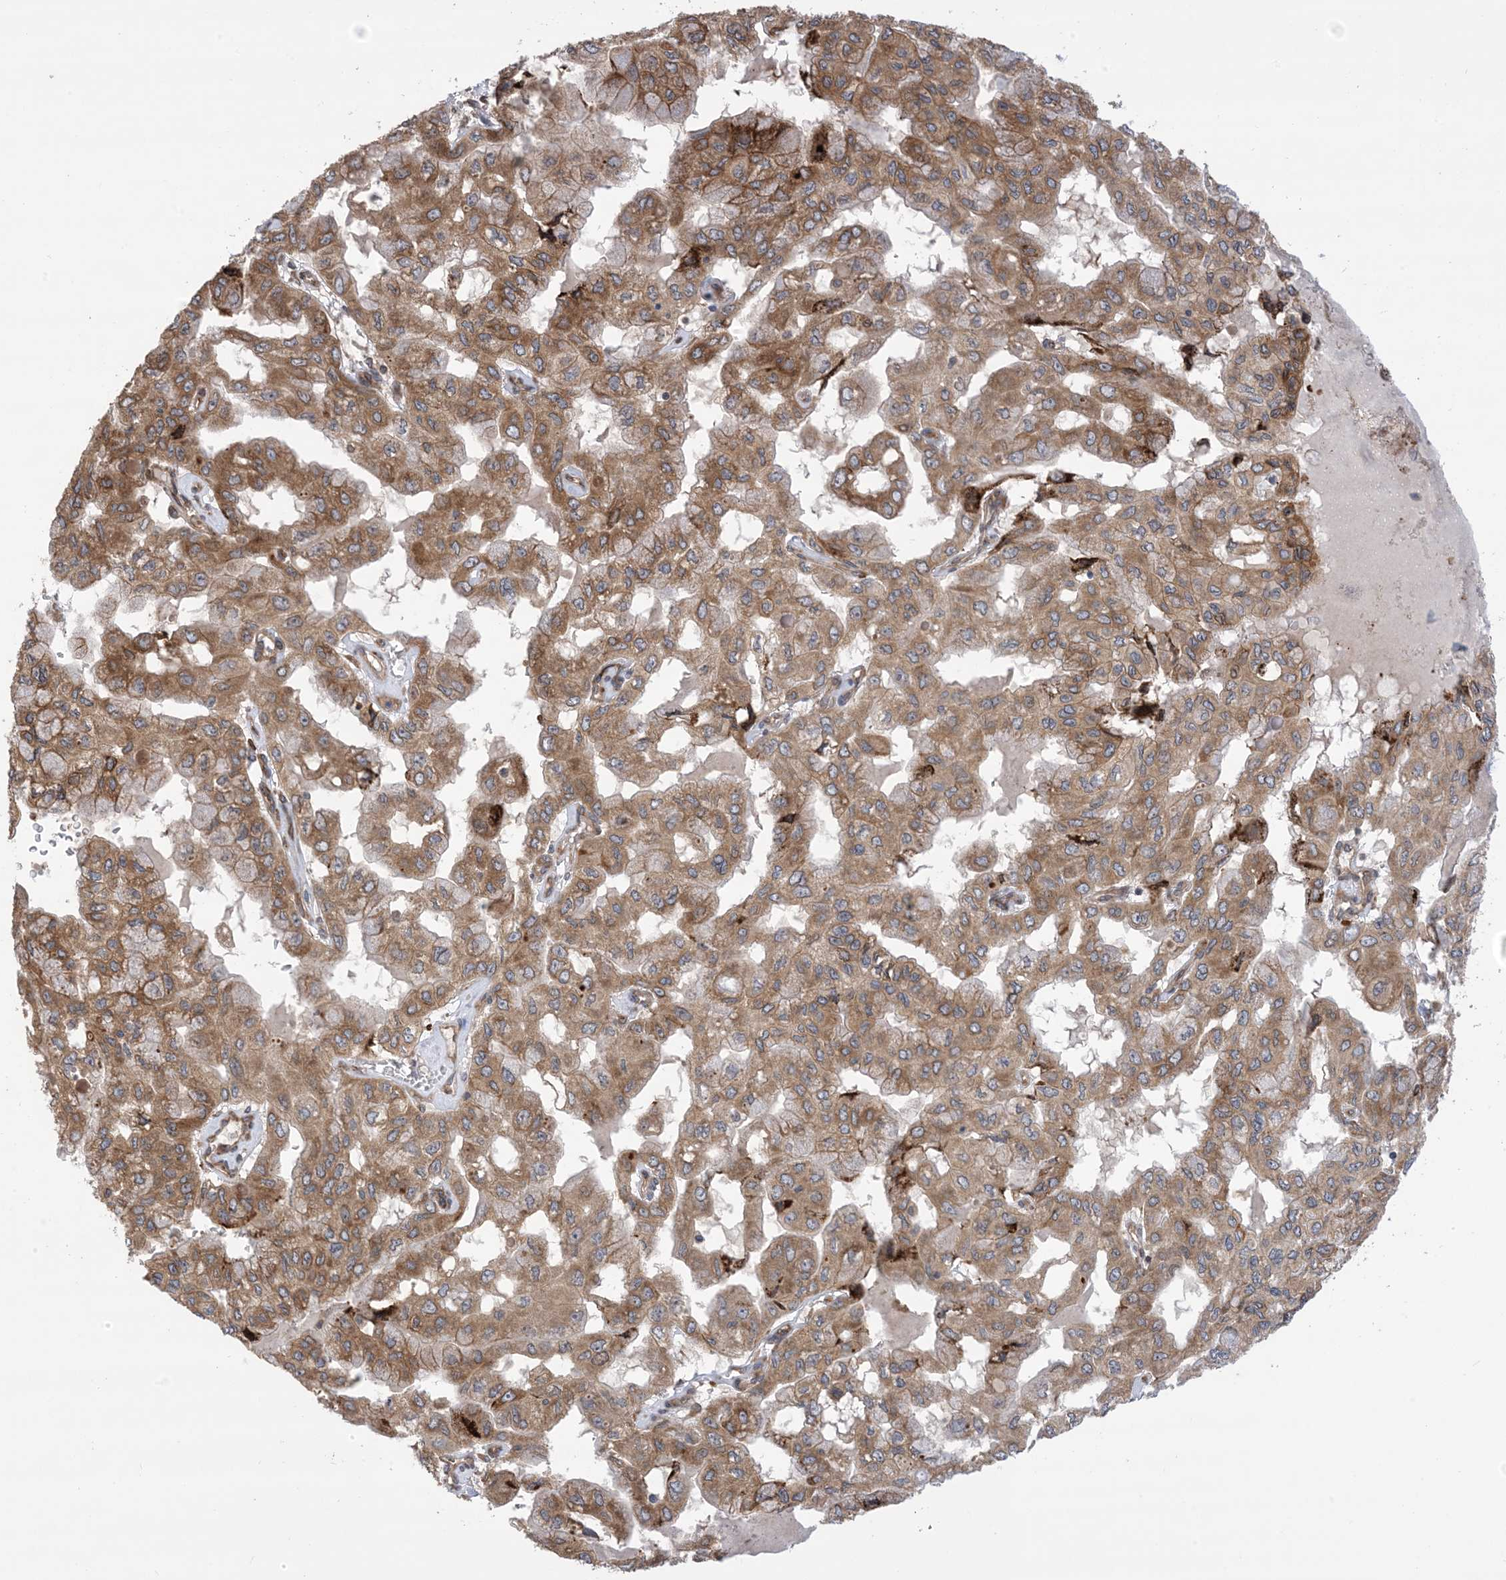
{"staining": {"intensity": "moderate", "quantity": ">75%", "location": "cytoplasmic/membranous"}, "tissue": "pancreatic cancer", "cell_type": "Tumor cells", "image_type": "cancer", "snomed": [{"axis": "morphology", "description": "Adenocarcinoma, NOS"}, {"axis": "topography", "description": "Pancreas"}], "caption": "IHC histopathology image of neoplastic tissue: pancreatic adenocarcinoma stained using immunohistochemistry shows medium levels of moderate protein expression localized specifically in the cytoplasmic/membranous of tumor cells, appearing as a cytoplasmic/membranous brown color.", "gene": "CLEC16A", "patient": {"sex": "male", "age": 51}}